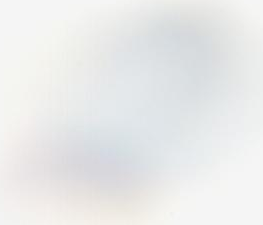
{"staining": {"intensity": "negative", "quantity": "none", "location": "none"}, "tissue": "stomach", "cell_type": "Glandular cells", "image_type": "normal", "snomed": [{"axis": "morphology", "description": "Normal tissue, NOS"}, {"axis": "morphology", "description": "Inflammation, NOS"}, {"axis": "topography", "description": "Stomach, lower"}], "caption": "DAB (3,3'-diaminobenzidine) immunohistochemical staining of benign human stomach demonstrates no significant expression in glandular cells. Brightfield microscopy of IHC stained with DAB (brown) and hematoxylin (blue), captured at high magnification.", "gene": "MYH11", "patient": {"sex": "male", "age": 59}}